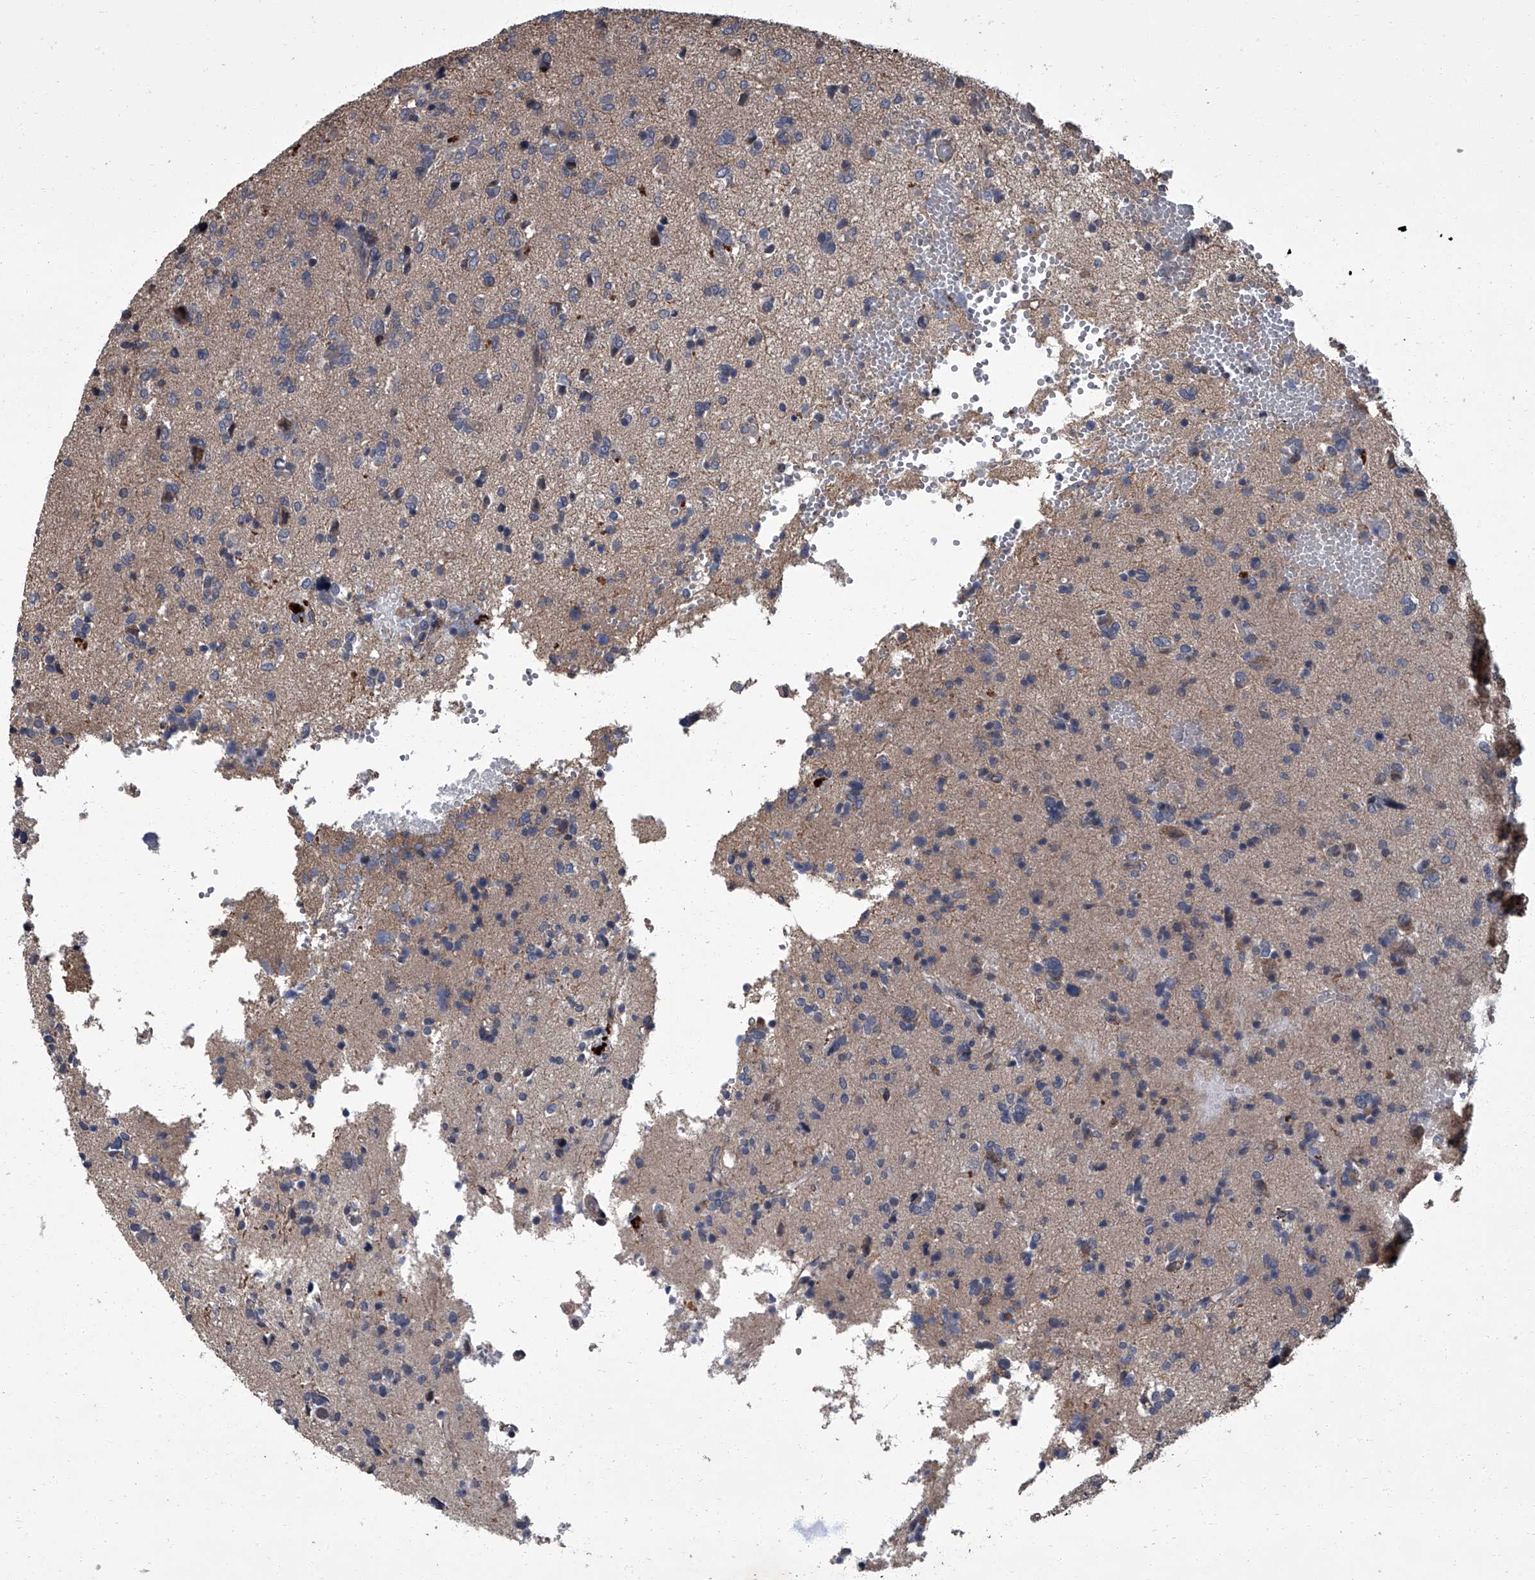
{"staining": {"intensity": "negative", "quantity": "none", "location": "none"}, "tissue": "glioma", "cell_type": "Tumor cells", "image_type": "cancer", "snomed": [{"axis": "morphology", "description": "Glioma, malignant, High grade"}, {"axis": "topography", "description": "Brain"}], "caption": "Immunohistochemical staining of glioma shows no significant positivity in tumor cells.", "gene": "SIRT4", "patient": {"sex": "female", "age": 59}}